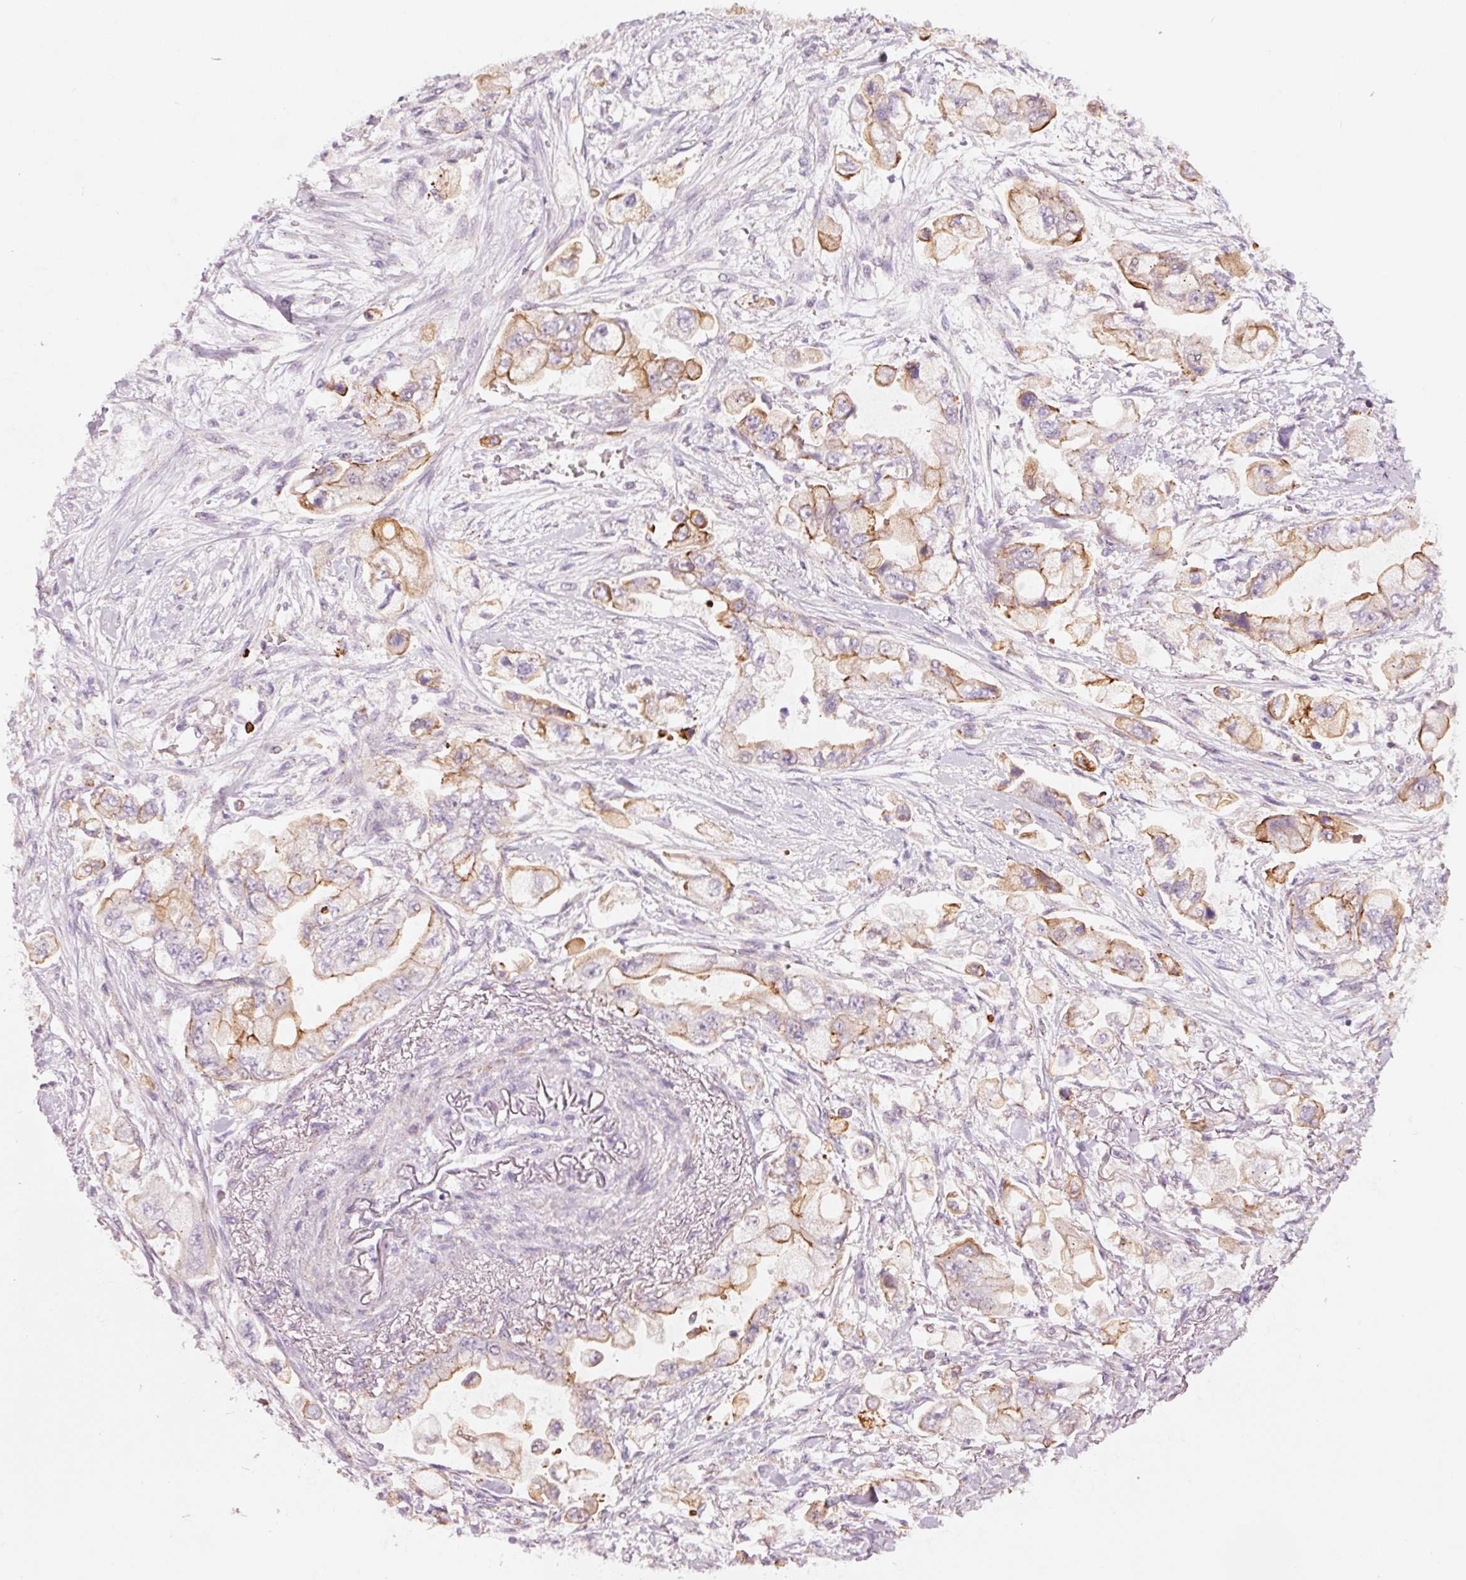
{"staining": {"intensity": "moderate", "quantity": "25%-75%", "location": "cytoplasmic/membranous"}, "tissue": "stomach cancer", "cell_type": "Tumor cells", "image_type": "cancer", "snomed": [{"axis": "morphology", "description": "Adenocarcinoma, NOS"}, {"axis": "topography", "description": "Stomach"}], "caption": "Immunohistochemical staining of stomach cancer (adenocarcinoma) reveals medium levels of moderate cytoplasmic/membranous staining in approximately 25%-75% of tumor cells. (IHC, brightfield microscopy, high magnification).", "gene": "DAPP1", "patient": {"sex": "male", "age": 62}}